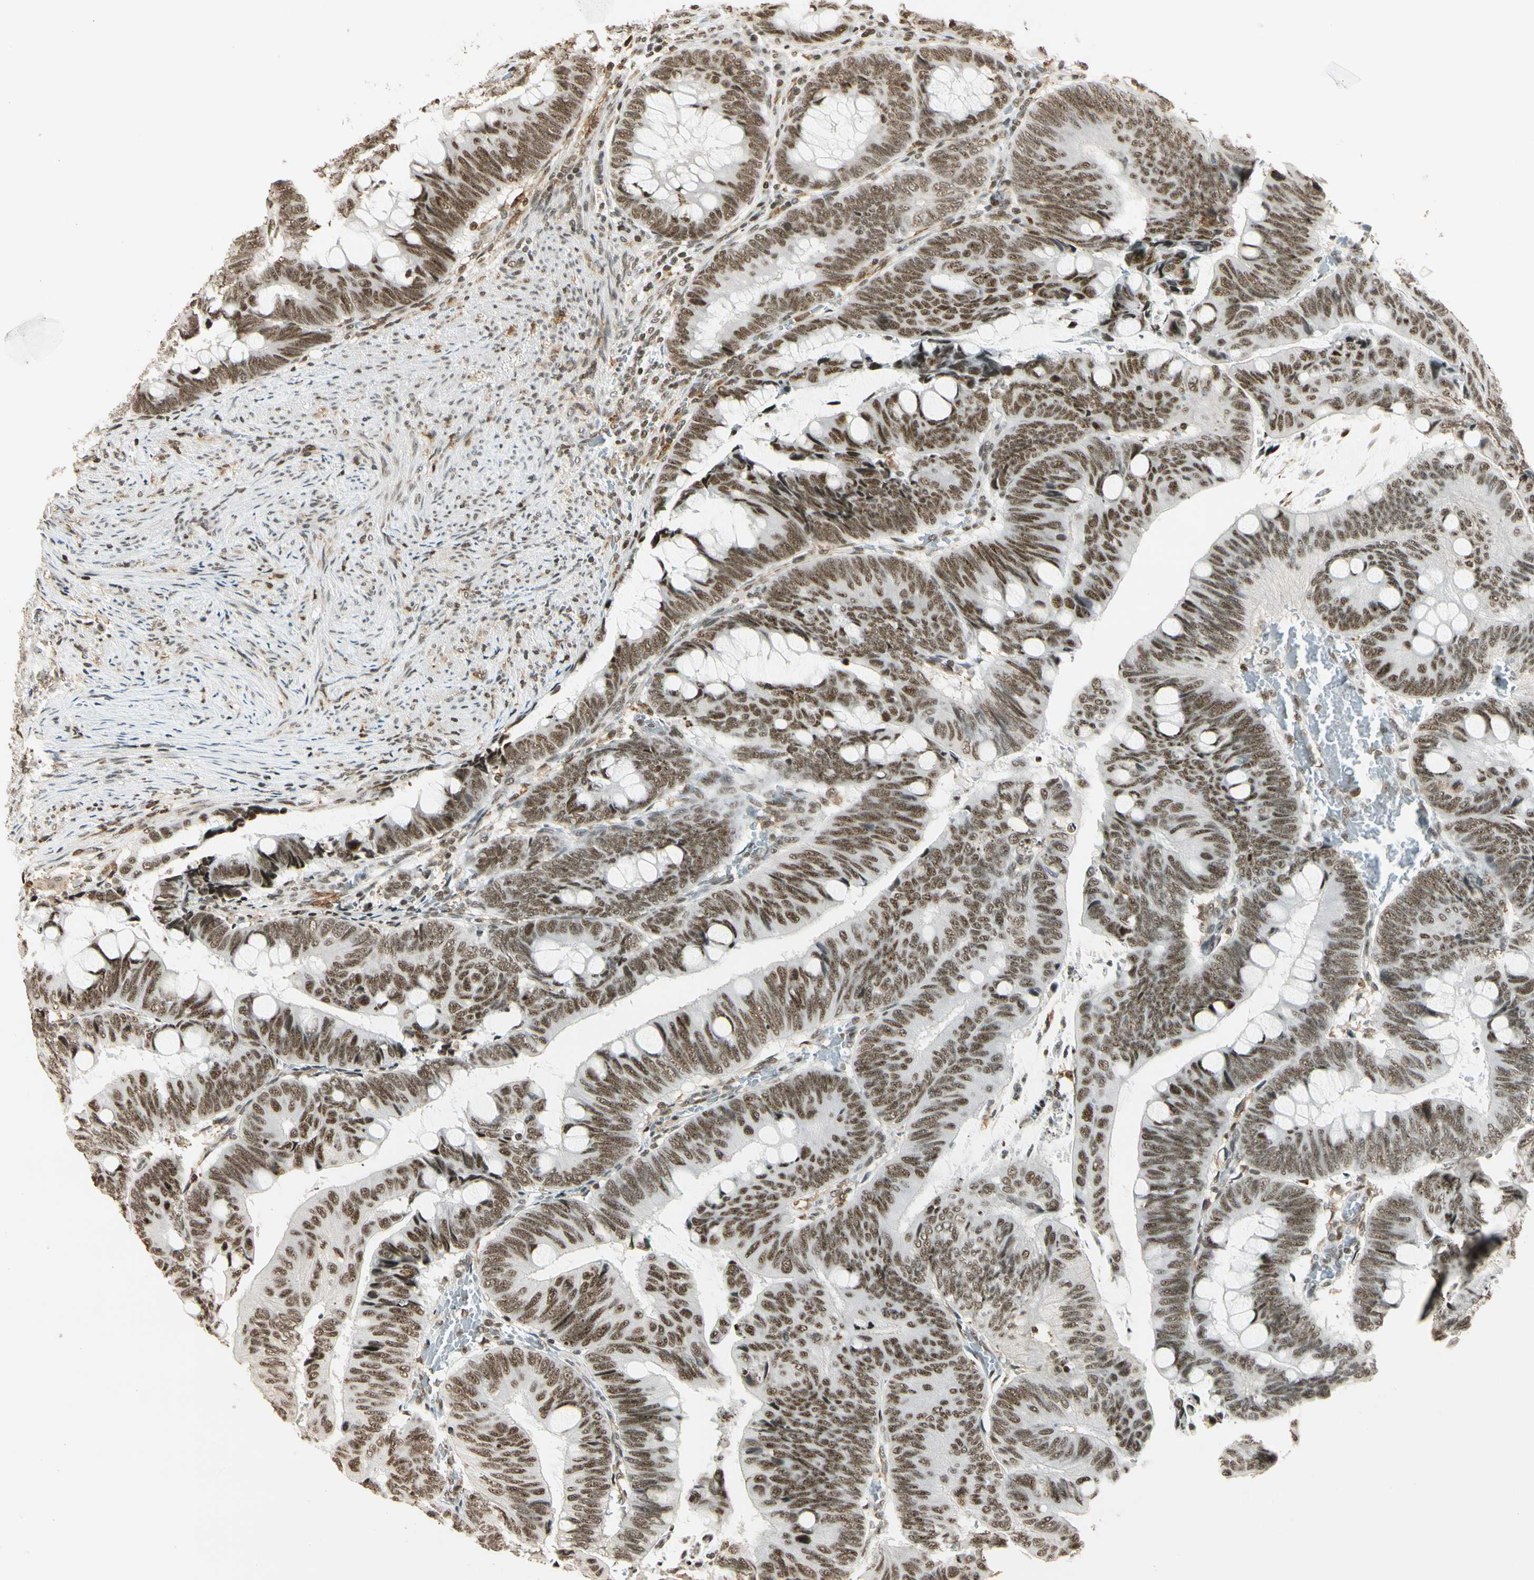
{"staining": {"intensity": "moderate", "quantity": ">75%", "location": "nuclear"}, "tissue": "colorectal cancer", "cell_type": "Tumor cells", "image_type": "cancer", "snomed": [{"axis": "morphology", "description": "Normal tissue, NOS"}, {"axis": "morphology", "description": "Adenocarcinoma, NOS"}, {"axis": "topography", "description": "Rectum"}, {"axis": "topography", "description": "Peripheral nerve tissue"}], "caption": "The micrograph reveals staining of colorectal cancer (adenocarcinoma), revealing moderate nuclear protein expression (brown color) within tumor cells. Ihc stains the protein in brown and the nuclei are stained blue.", "gene": "FER", "patient": {"sex": "male", "age": 92}}